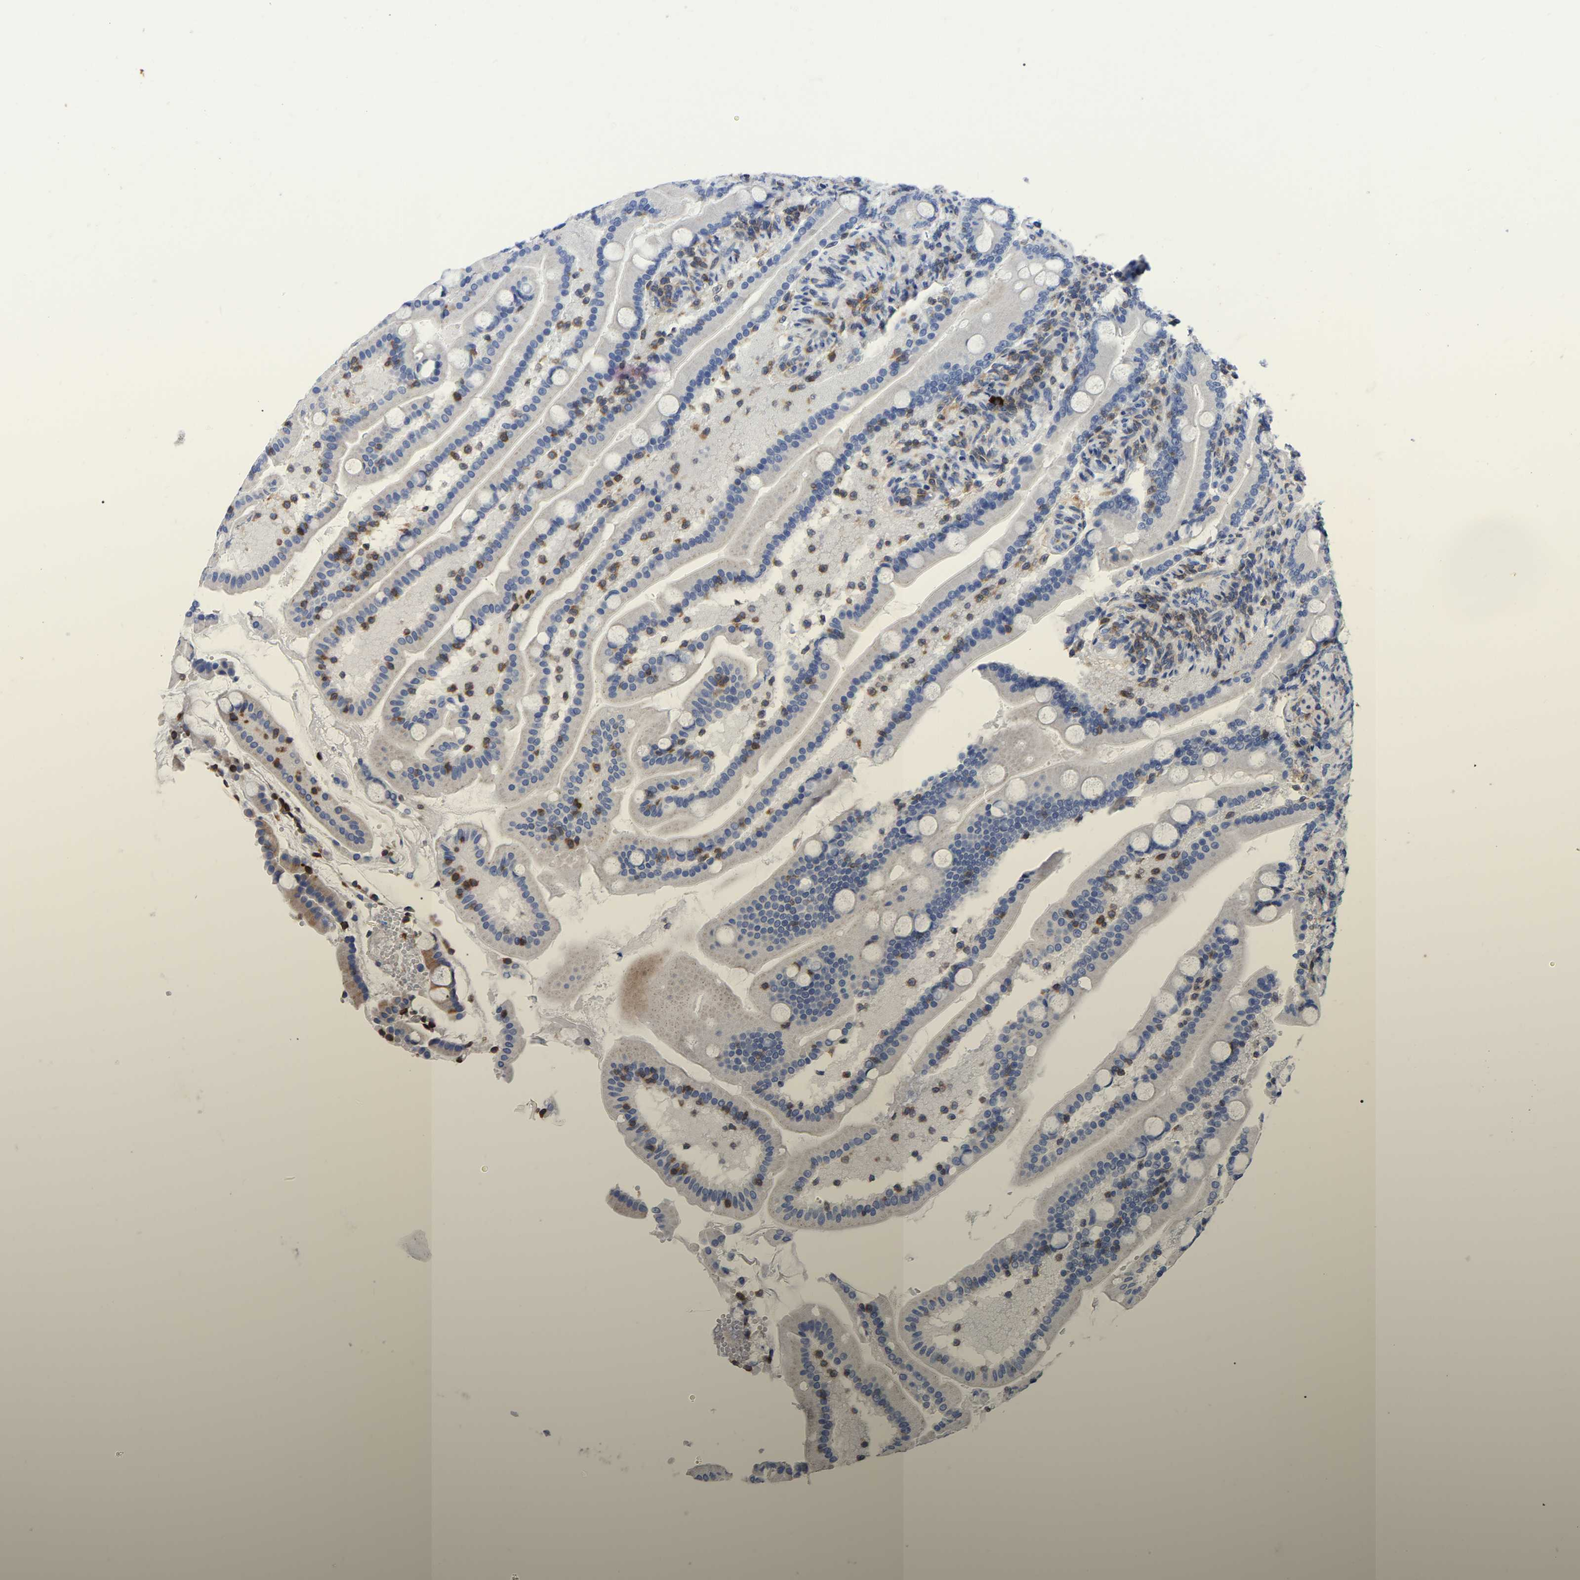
{"staining": {"intensity": "weak", "quantity": "<25%", "location": "cytoplasmic/membranous"}, "tissue": "duodenum", "cell_type": "Glandular cells", "image_type": "normal", "snomed": [{"axis": "morphology", "description": "Normal tissue, NOS"}, {"axis": "topography", "description": "Duodenum"}], "caption": "This is a image of IHC staining of normal duodenum, which shows no expression in glandular cells.", "gene": "PTPN7", "patient": {"sex": "male", "age": 54}}